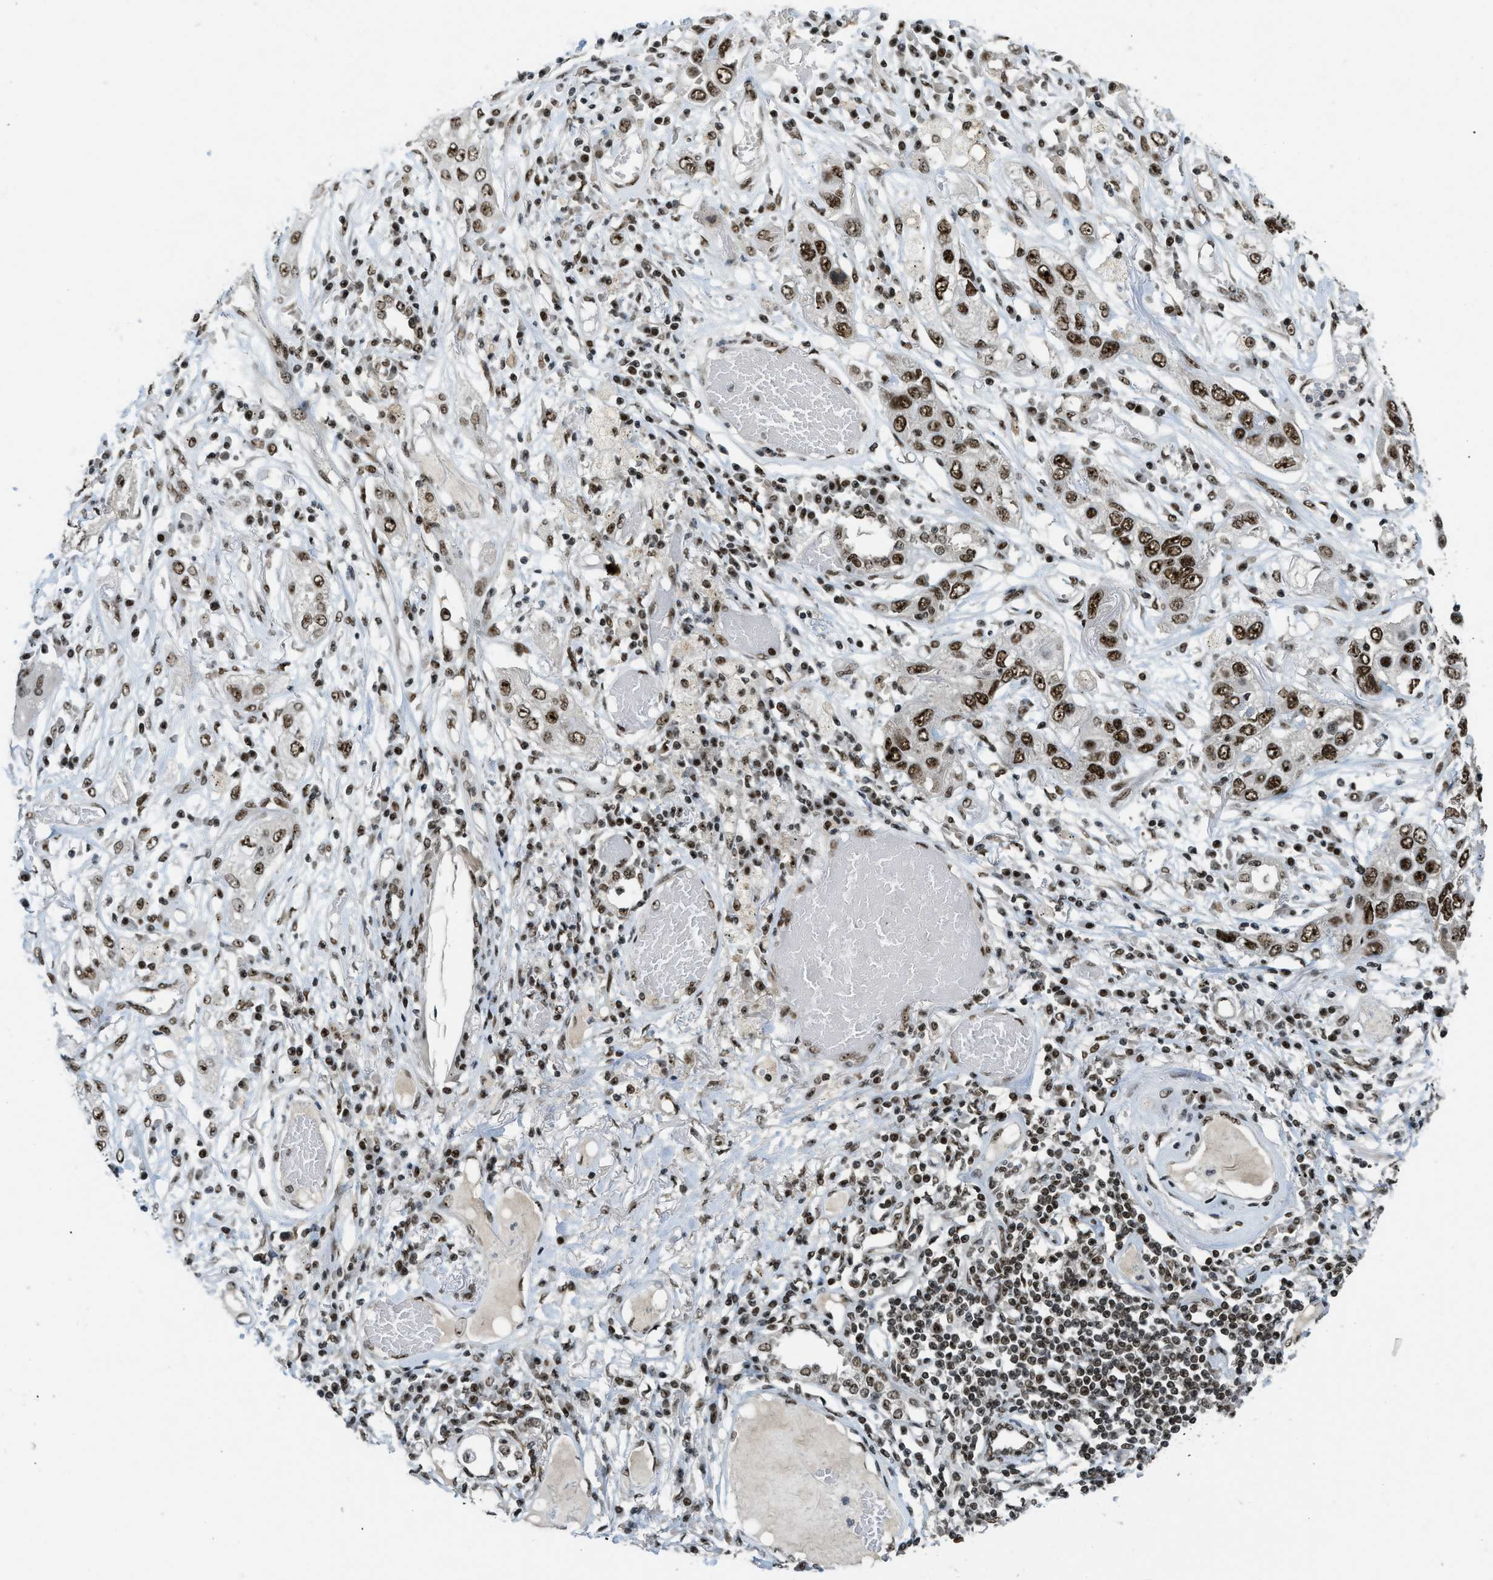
{"staining": {"intensity": "strong", "quantity": ">75%", "location": "nuclear"}, "tissue": "lung cancer", "cell_type": "Tumor cells", "image_type": "cancer", "snomed": [{"axis": "morphology", "description": "Squamous cell carcinoma, NOS"}, {"axis": "topography", "description": "Lung"}], "caption": "Immunohistochemistry (IHC) (DAB (3,3'-diaminobenzidine)) staining of lung cancer displays strong nuclear protein staining in approximately >75% of tumor cells. (brown staining indicates protein expression, while blue staining denotes nuclei).", "gene": "URB1", "patient": {"sex": "male", "age": 71}}